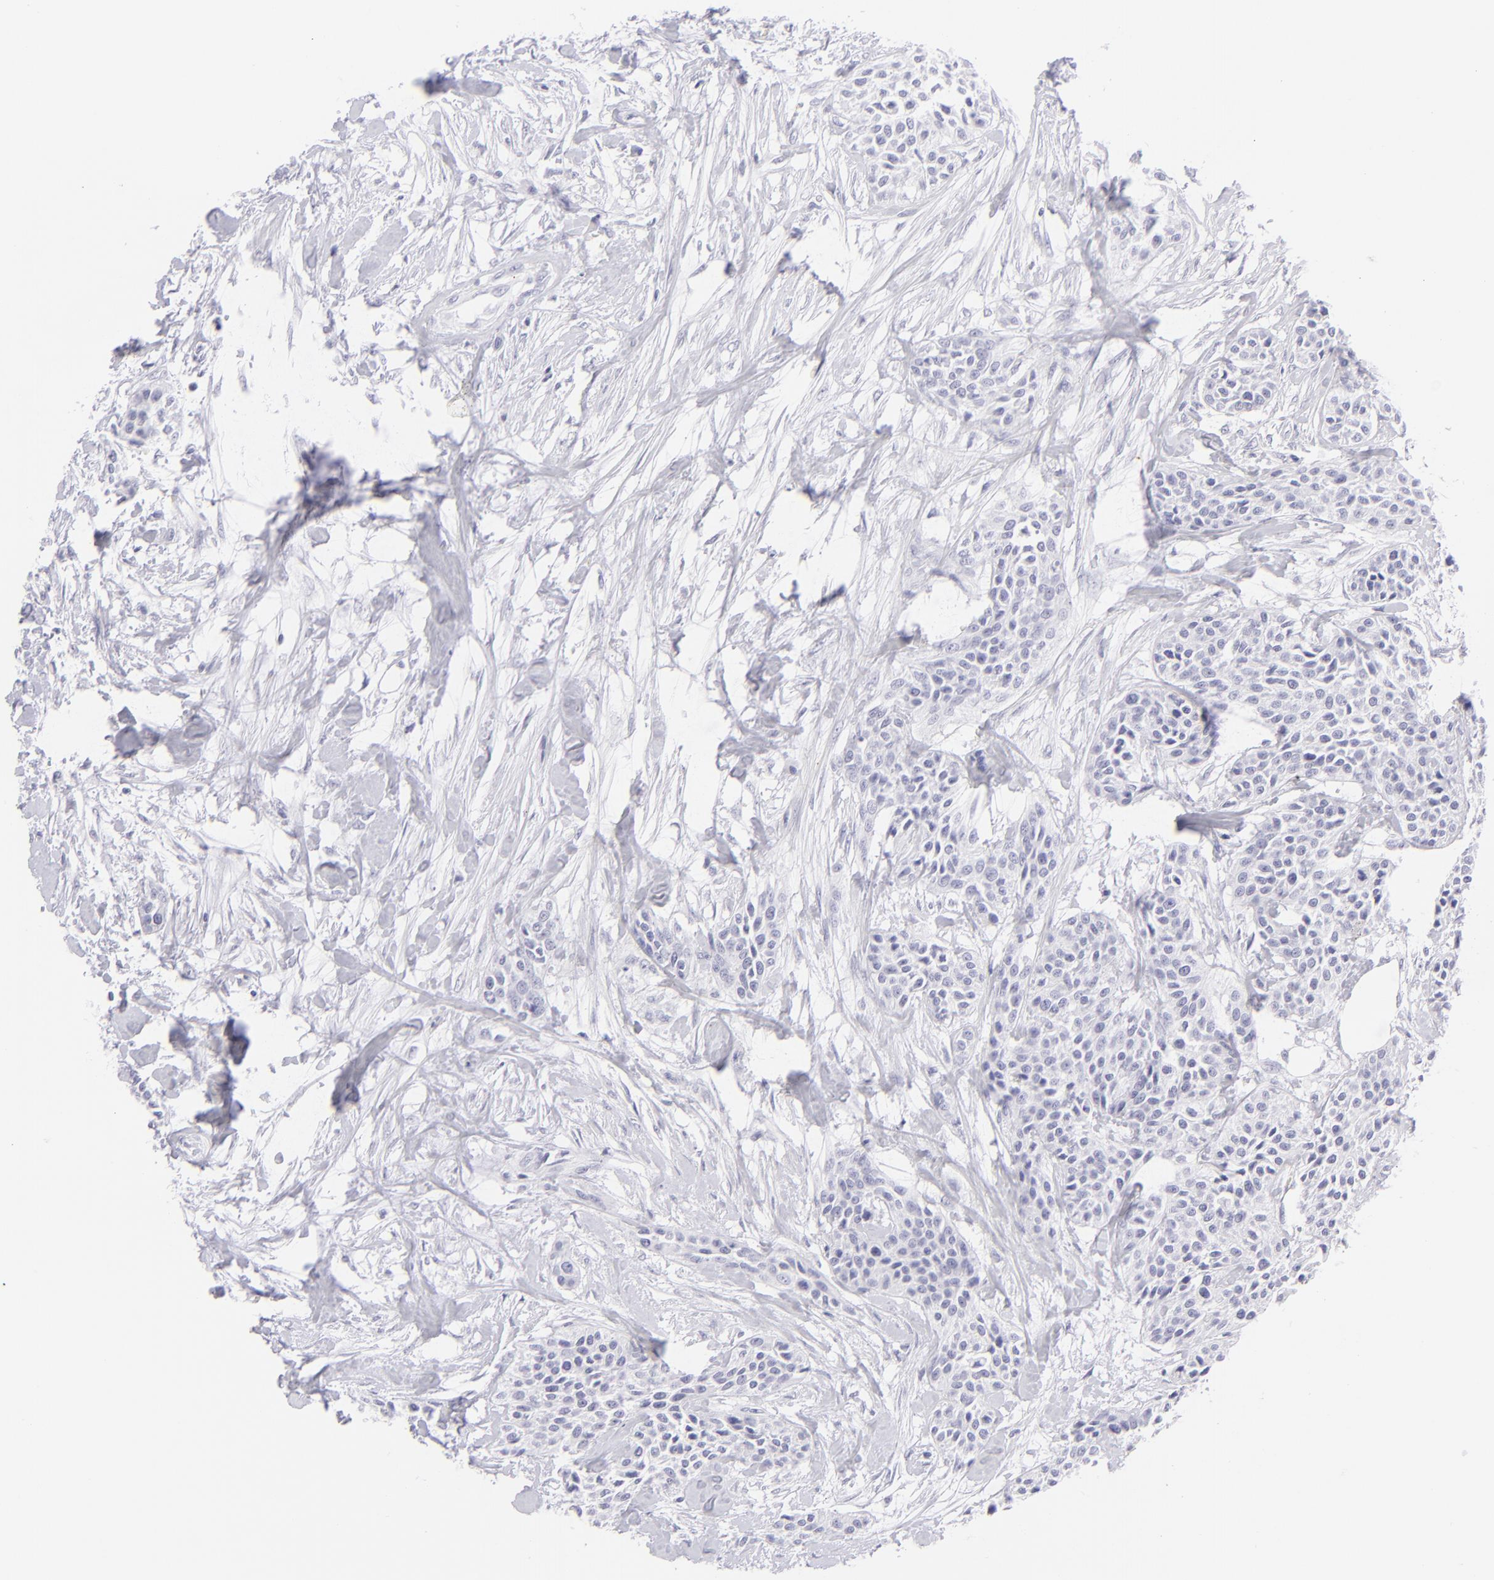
{"staining": {"intensity": "negative", "quantity": "none", "location": "none"}, "tissue": "urothelial cancer", "cell_type": "Tumor cells", "image_type": "cancer", "snomed": [{"axis": "morphology", "description": "Urothelial carcinoma, High grade"}, {"axis": "topography", "description": "Urinary bladder"}], "caption": "This is an immunohistochemistry (IHC) micrograph of urothelial carcinoma (high-grade). There is no expression in tumor cells.", "gene": "FCER2", "patient": {"sex": "male", "age": 56}}